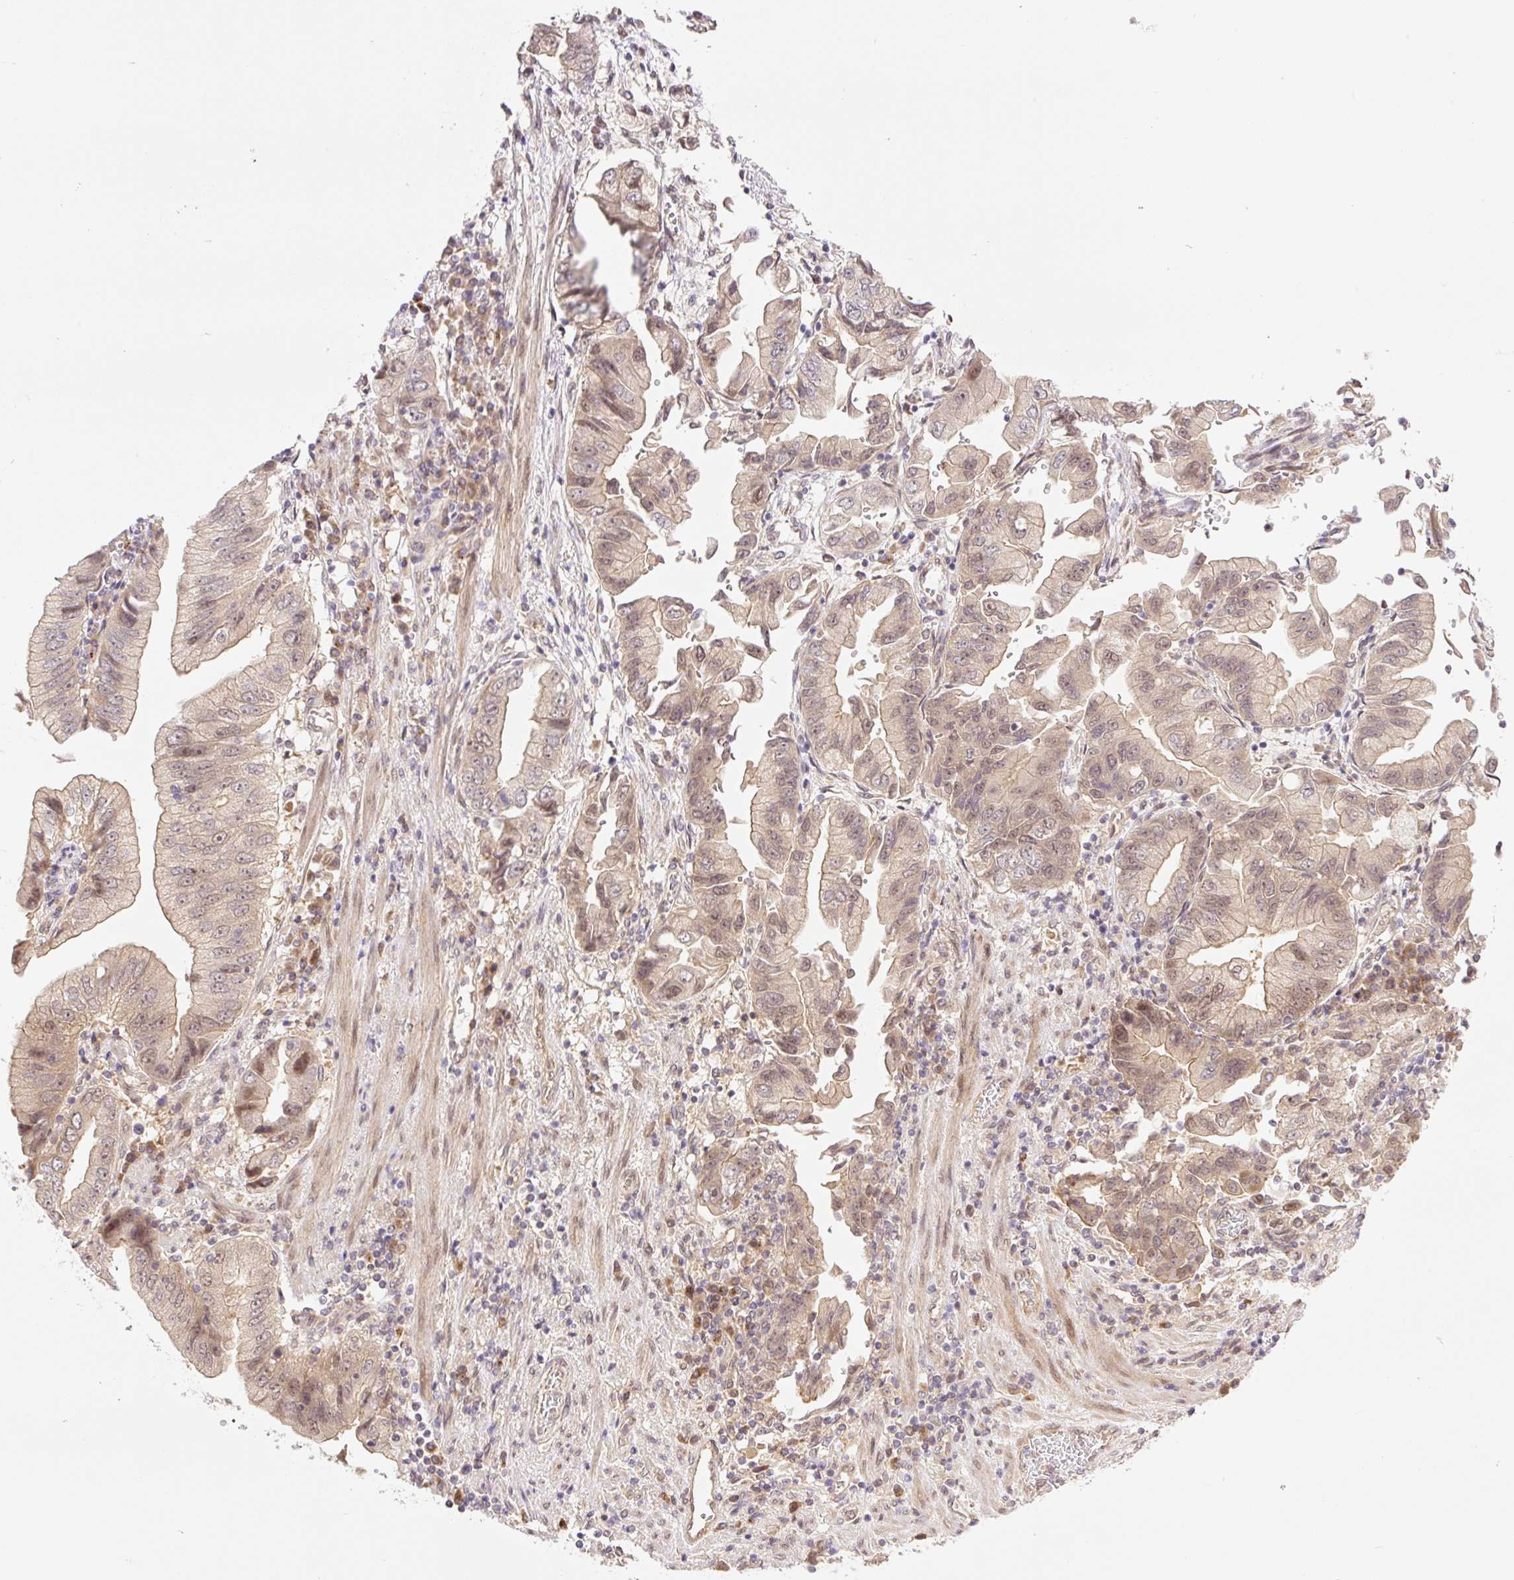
{"staining": {"intensity": "weak", "quantity": ">75%", "location": "cytoplasmic/membranous,nuclear"}, "tissue": "stomach cancer", "cell_type": "Tumor cells", "image_type": "cancer", "snomed": [{"axis": "morphology", "description": "Adenocarcinoma, NOS"}, {"axis": "topography", "description": "Stomach"}], "caption": "Stomach cancer (adenocarcinoma) stained with immunohistochemistry (IHC) reveals weak cytoplasmic/membranous and nuclear staining in approximately >75% of tumor cells.", "gene": "VPS25", "patient": {"sex": "male", "age": 62}}